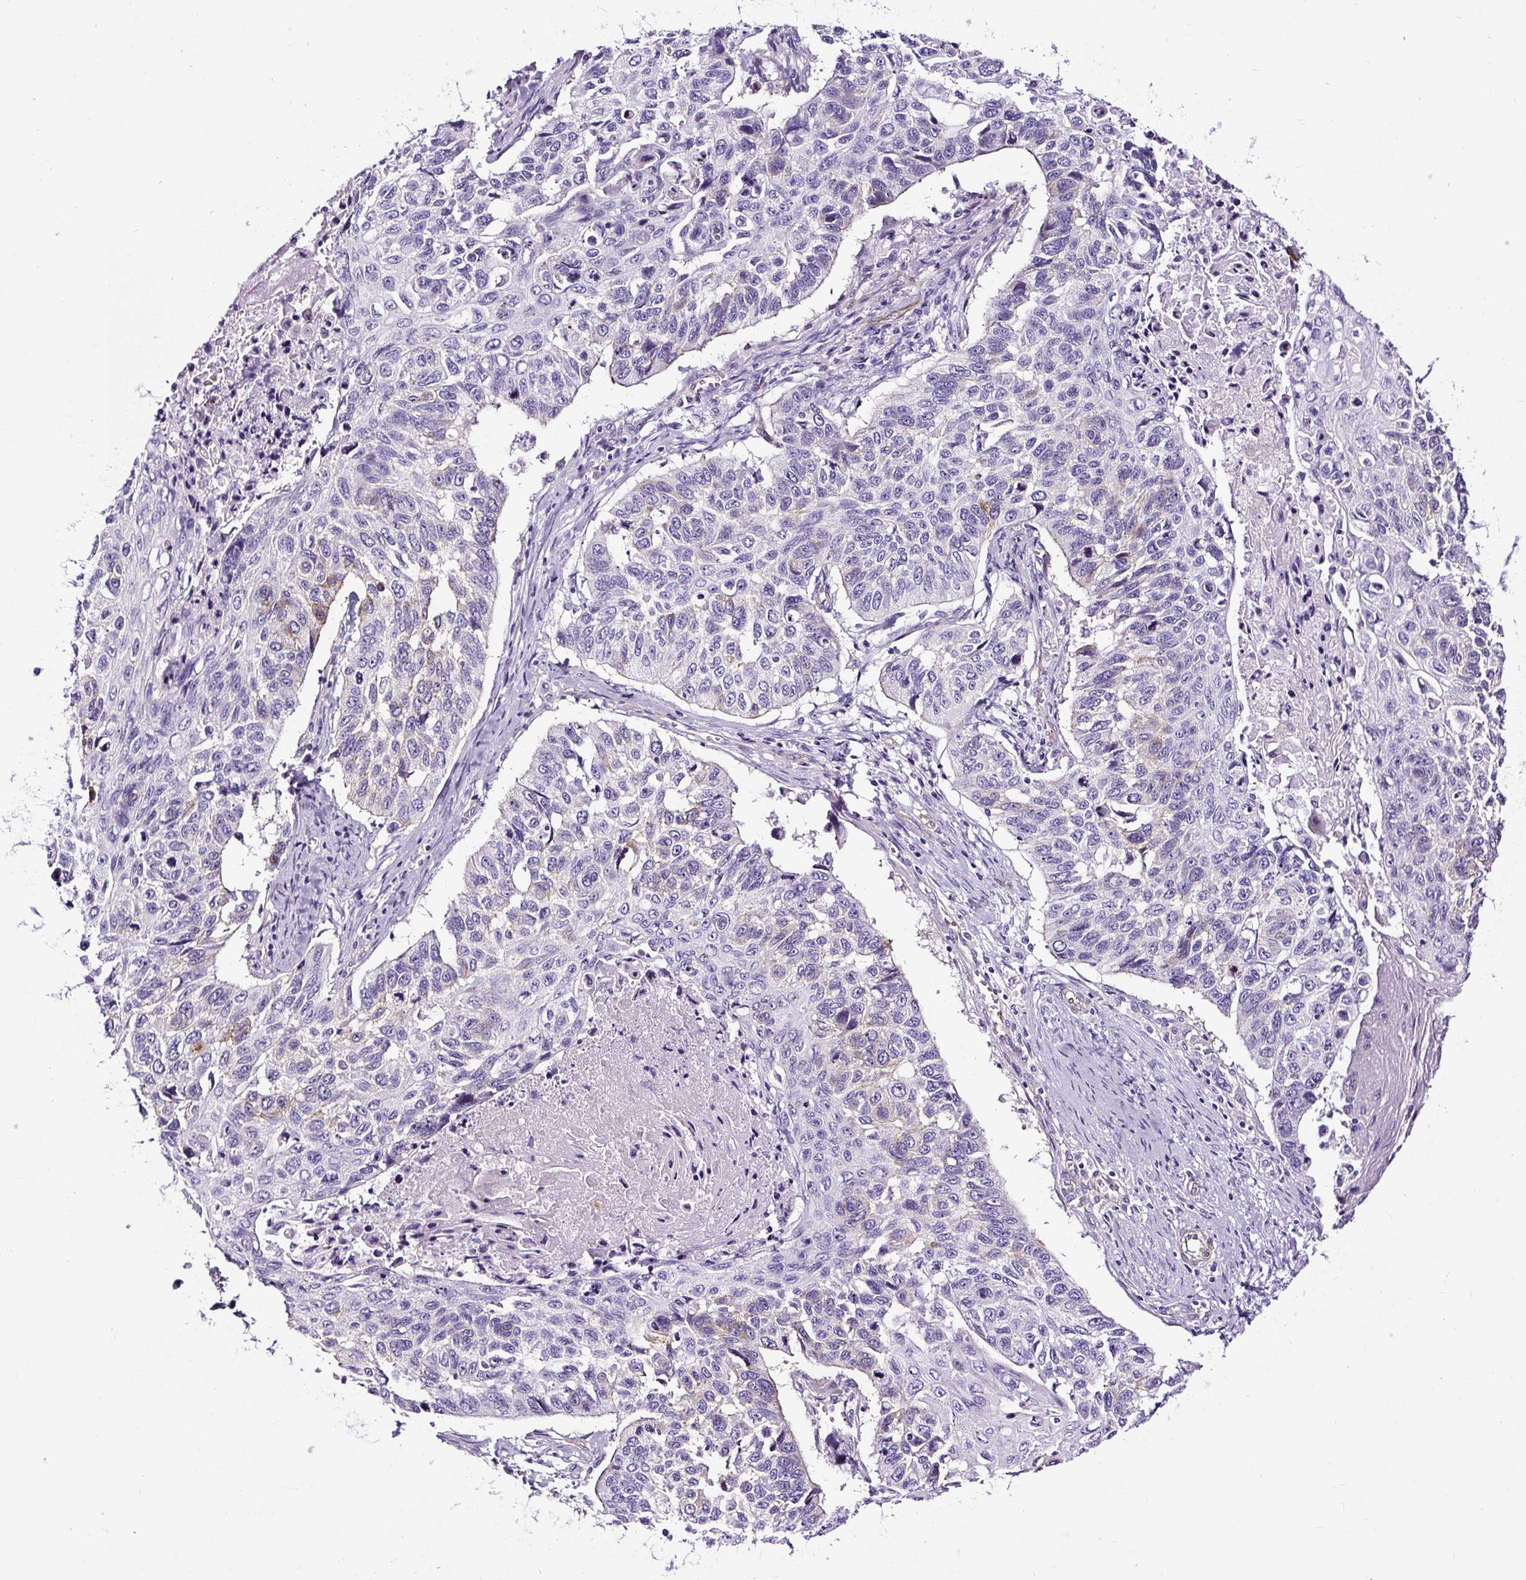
{"staining": {"intensity": "weak", "quantity": "<25%", "location": "cytoplasmic/membranous"}, "tissue": "lung cancer", "cell_type": "Tumor cells", "image_type": "cancer", "snomed": [{"axis": "morphology", "description": "Squamous cell carcinoma, NOS"}, {"axis": "topography", "description": "Lung"}], "caption": "Lung squamous cell carcinoma was stained to show a protein in brown. There is no significant positivity in tumor cells. (DAB immunohistochemistry visualized using brightfield microscopy, high magnification).", "gene": "SLC7A8", "patient": {"sex": "male", "age": 62}}